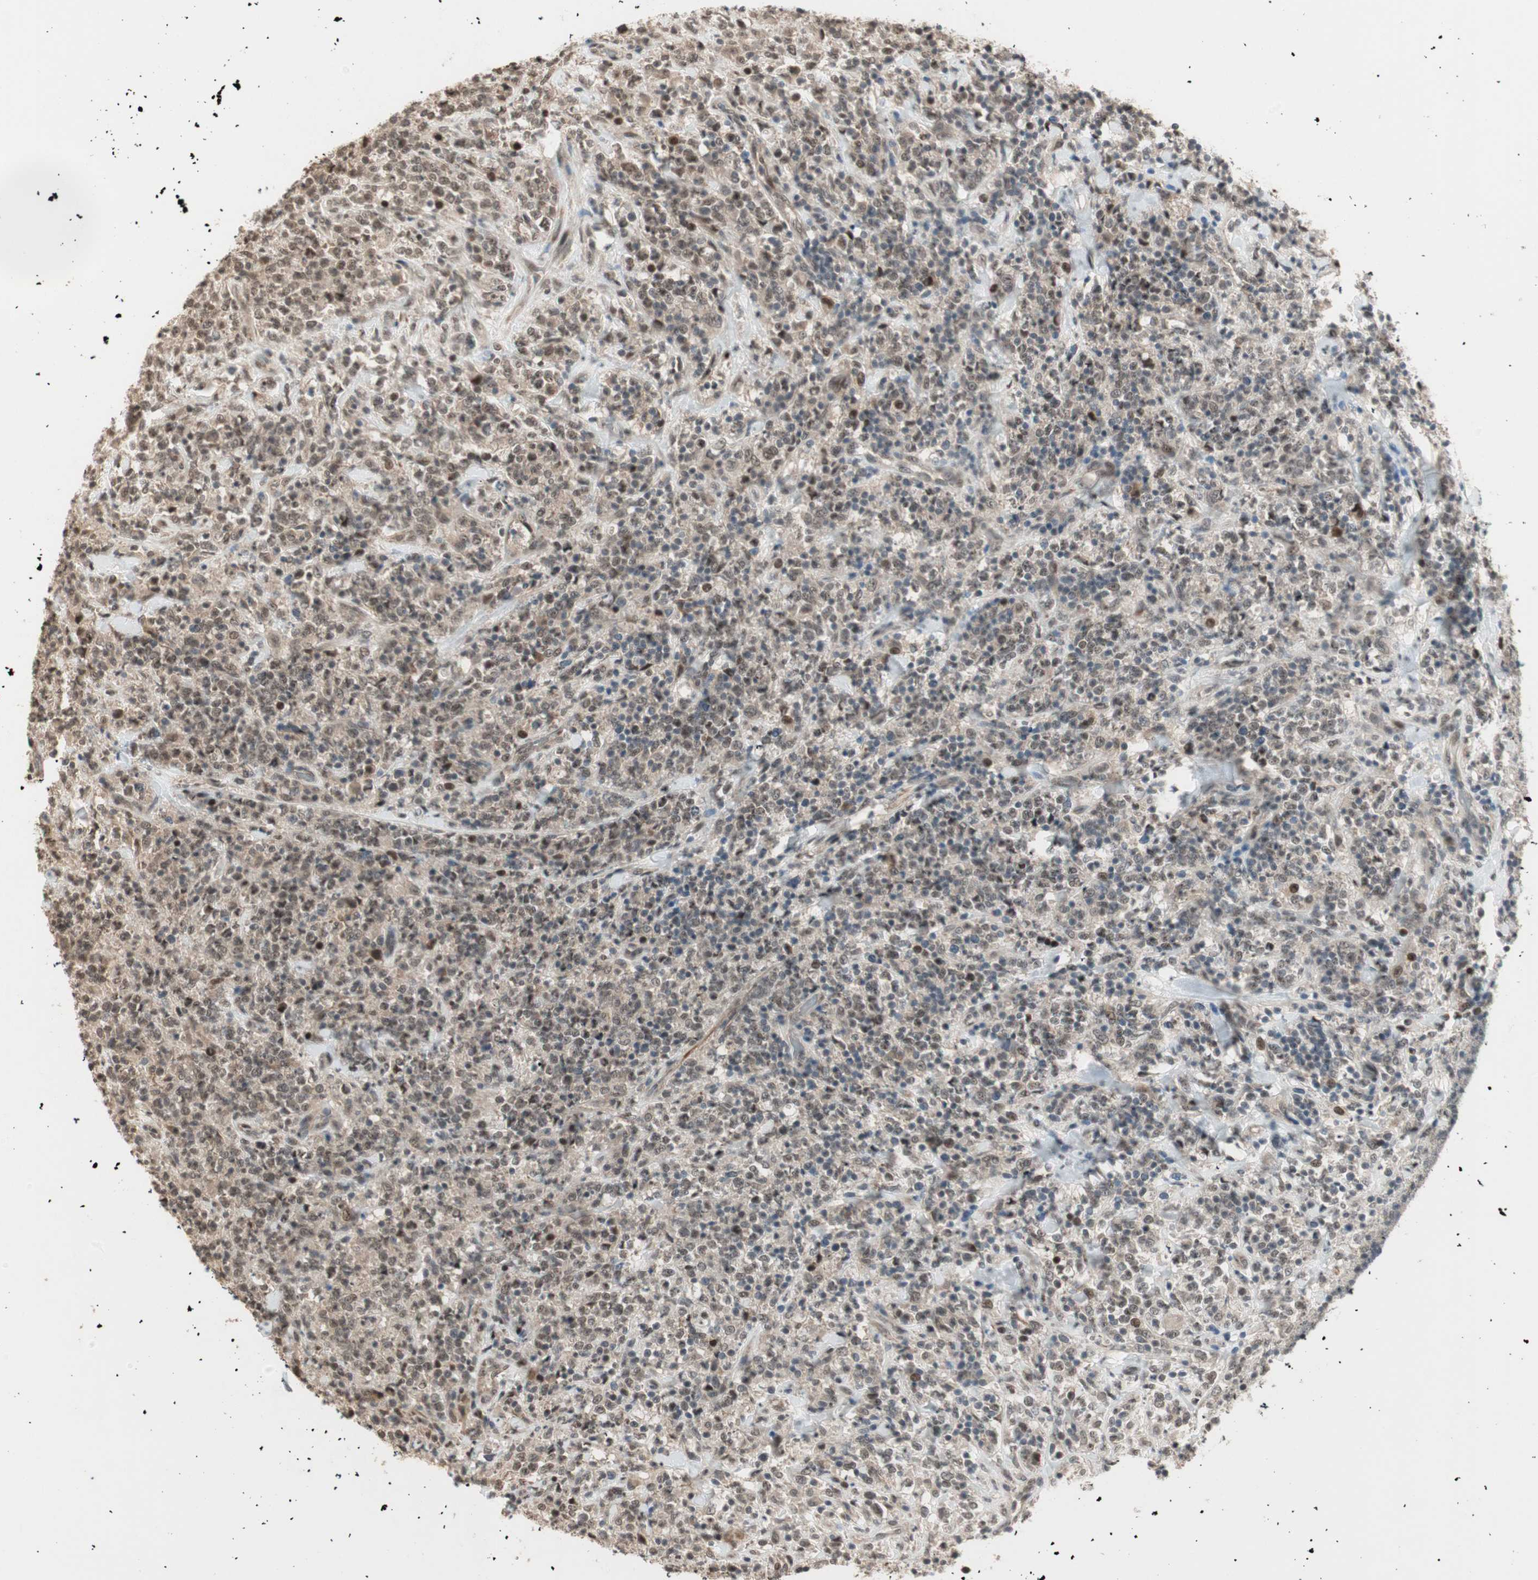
{"staining": {"intensity": "weak", "quantity": ">75%", "location": "cytoplasmic/membranous,nuclear"}, "tissue": "lymphoma", "cell_type": "Tumor cells", "image_type": "cancer", "snomed": [{"axis": "morphology", "description": "Malignant lymphoma, non-Hodgkin's type, High grade"}, {"axis": "topography", "description": "Soft tissue"}], "caption": "Protein expression analysis of lymphoma displays weak cytoplasmic/membranous and nuclear staining in approximately >75% of tumor cells. The protein of interest is stained brown, and the nuclei are stained in blue (DAB IHC with brightfield microscopy, high magnification).", "gene": "ZSCAN31", "patient": {"sex": "male", "age": 18}}